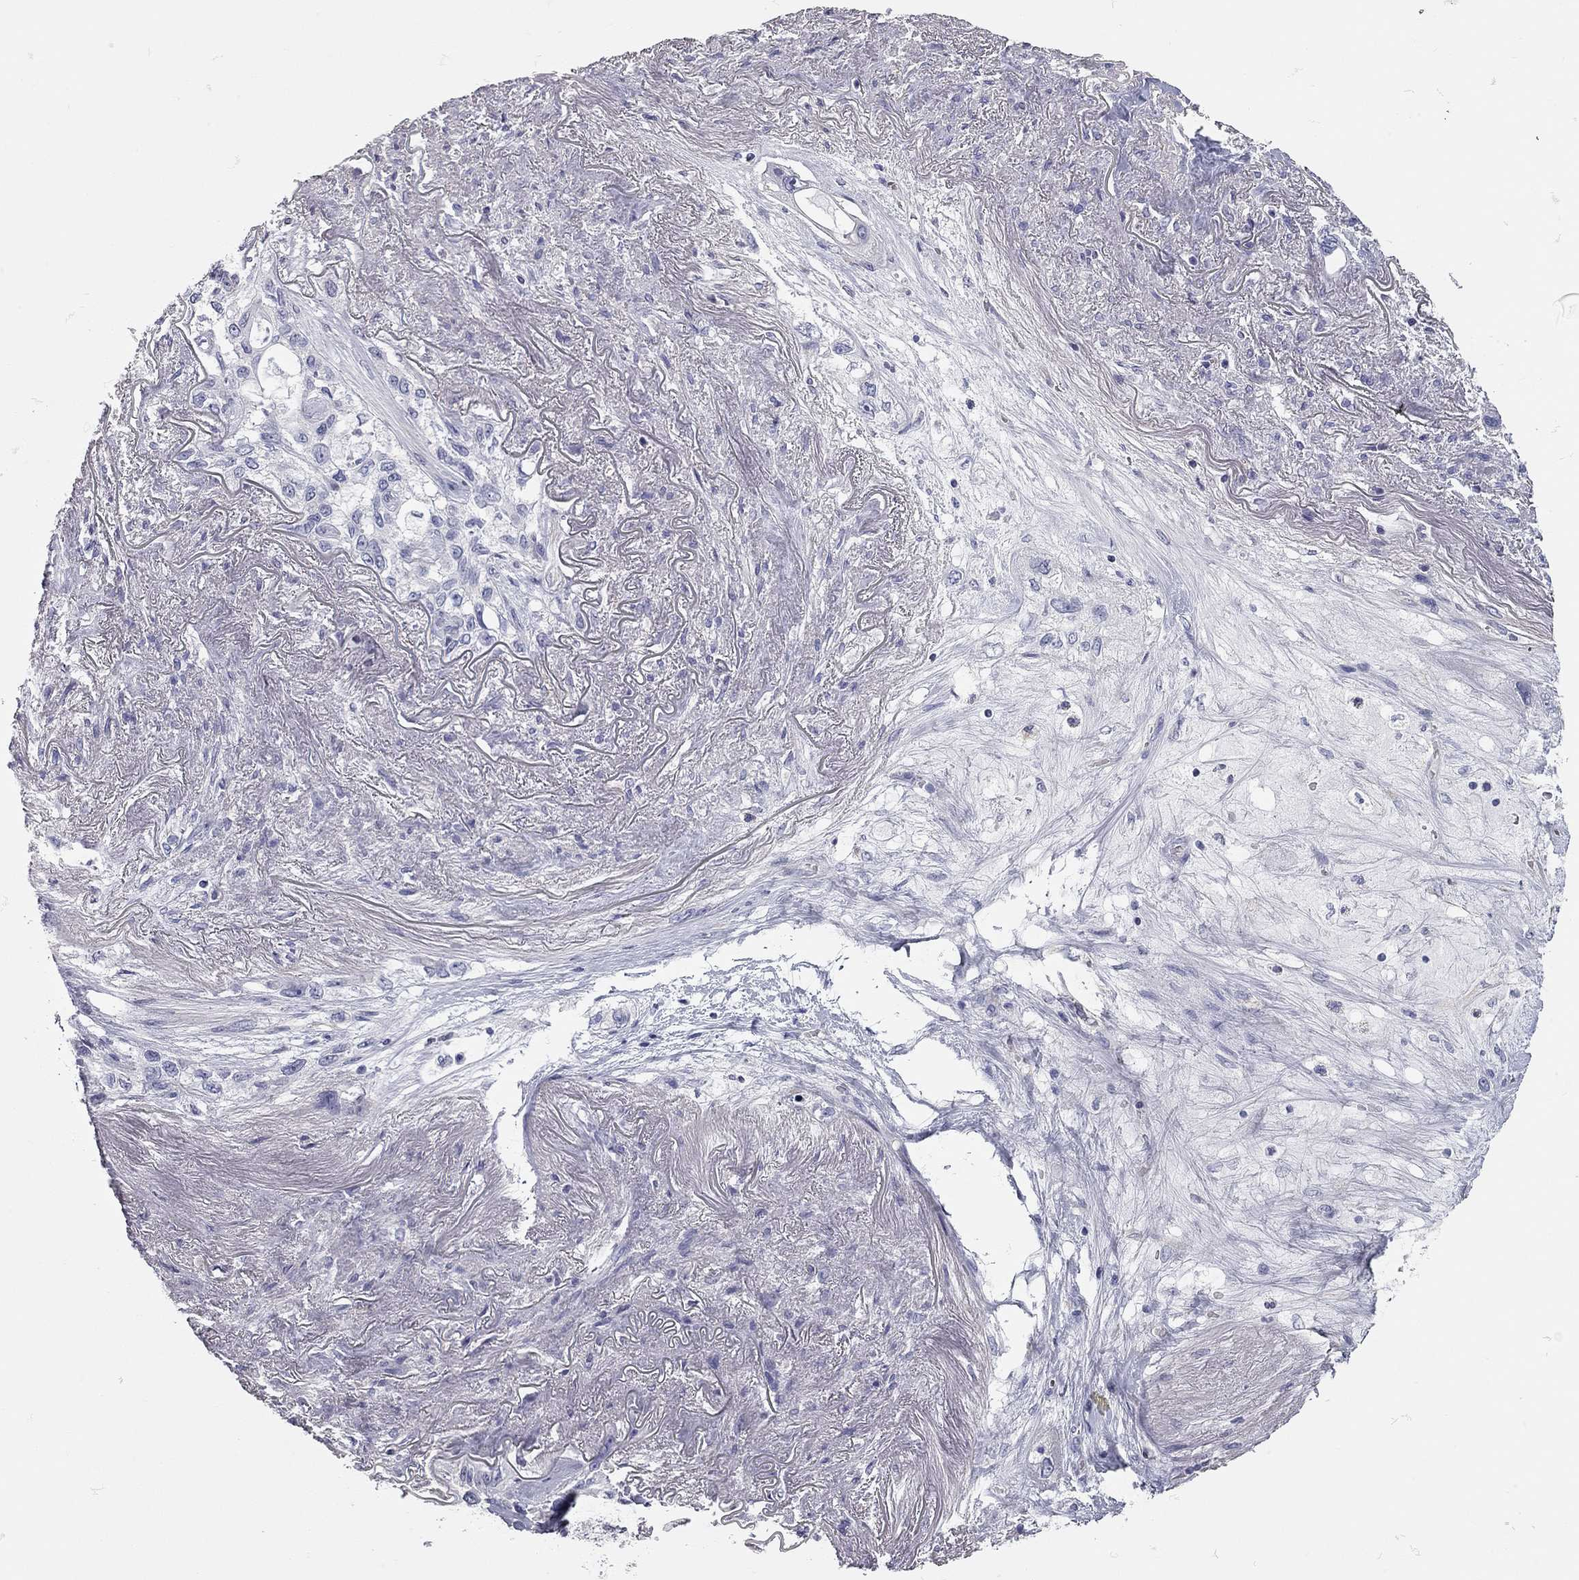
{"staining": {"intensity": "negative", "quantity": "none", "location": "none"}, "tissue": "lung cancer", "cell_type": "Tumor cells", "image_type": "cancer", "snomed": [{"axis": "morphology", "description": "Squamous cell carcinoma, NOS"}, {"axis": "topography", "description": "Lung"}], "caption": "Protein analysis of lung cancer reveals no significant expression in tumor cells. The staining is performed using DAB (3,3'-diaminobenzidine) brown chromogen with nuclei counter-stained in using hematoxylin.", "gene": "C10orf90", "patient": {"sex": "female", "age": 70}}